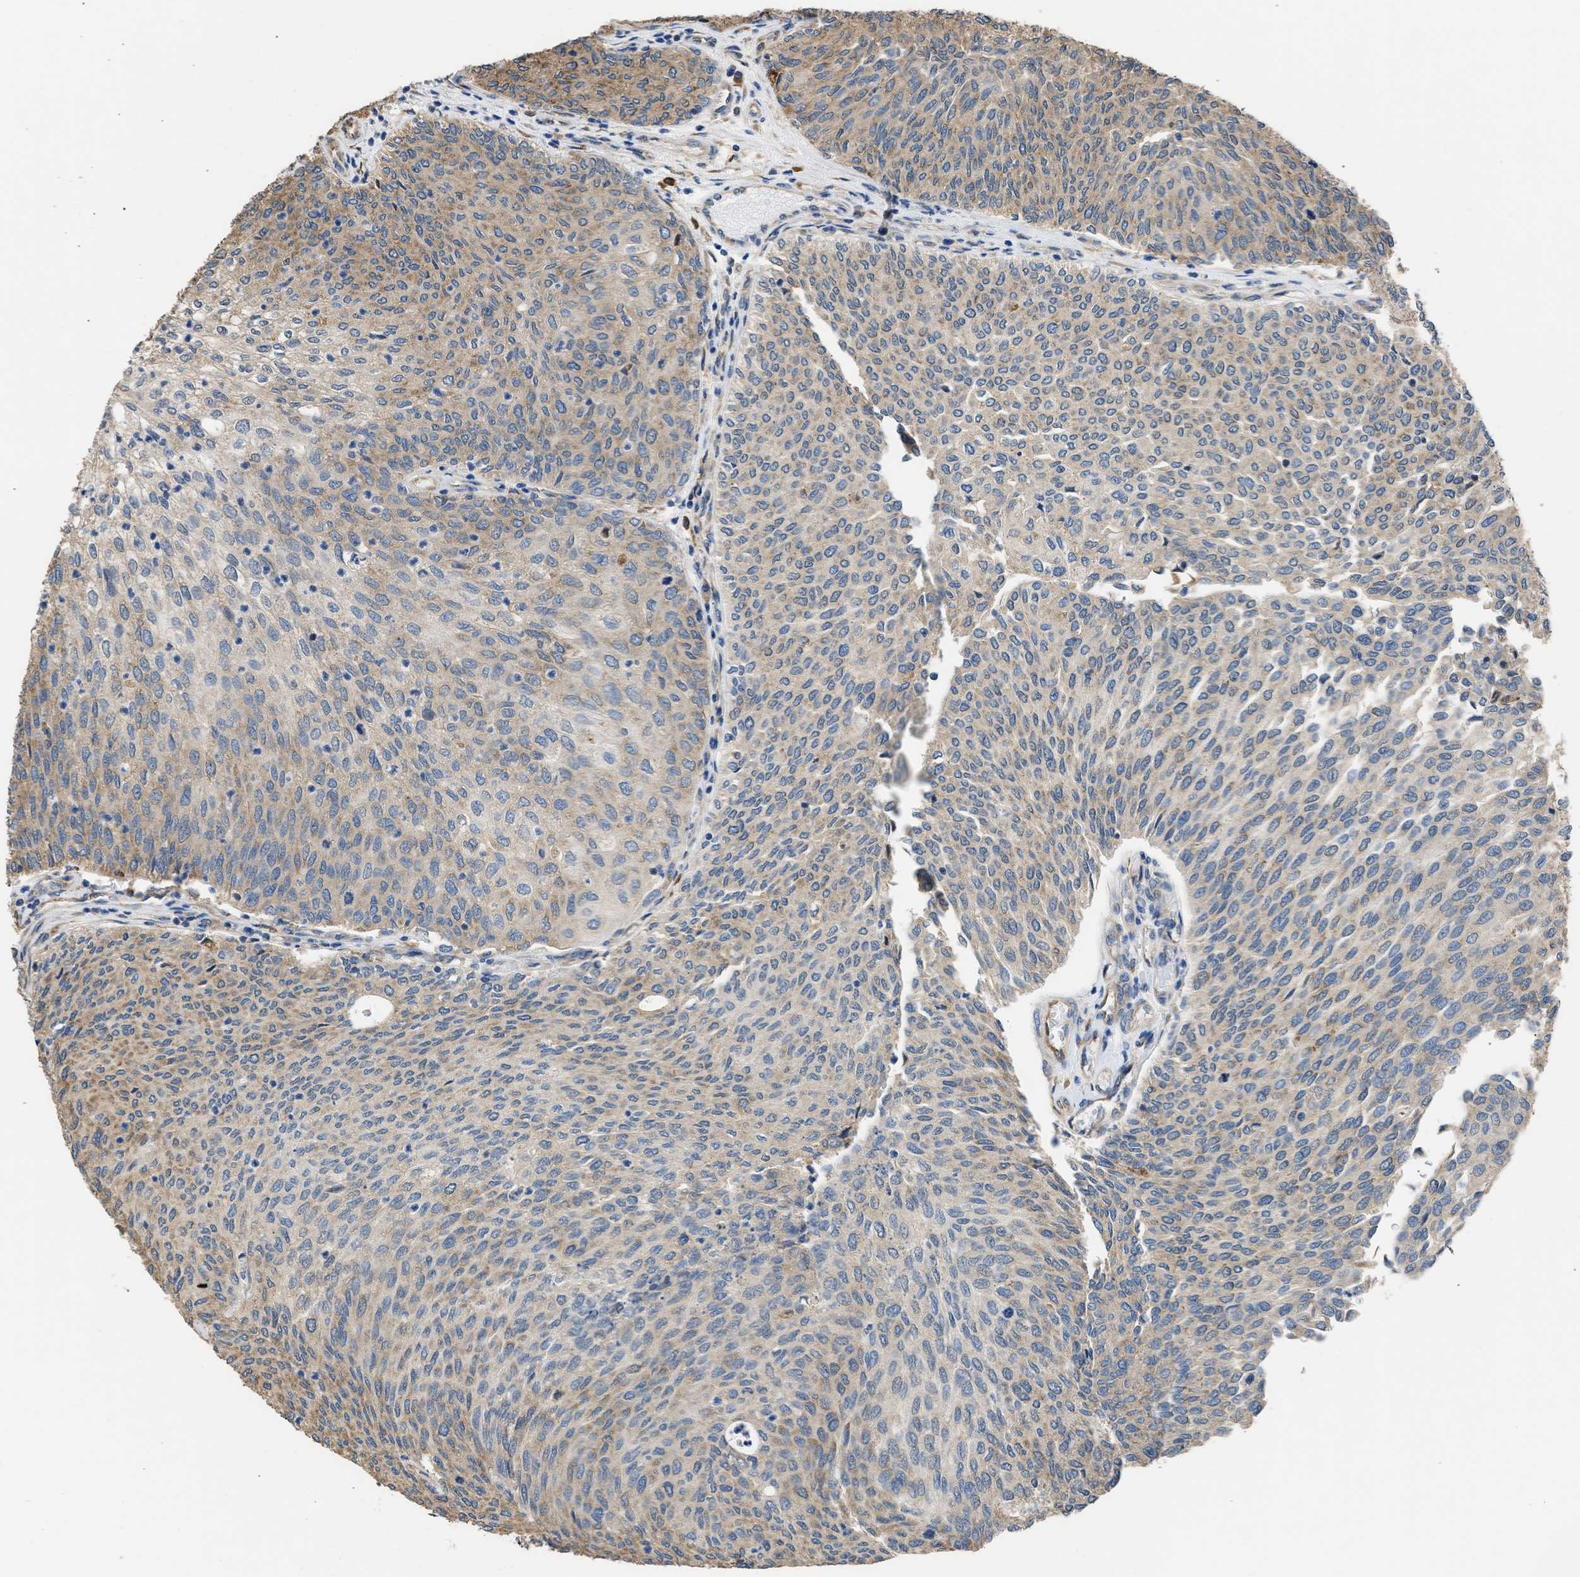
{"staining": {"intensity": "weak", "quantity": ">75%", "location": "cytoplasmic/membranous"}, "tissue": "urothelial cancer", "cell_type": "Tumor cells", "image_type": "cancer", "snomed": [{"axis": "morphology", "description": "Urothelial carcinoma, Low grade"}, {"axis": "topography", "description": "Urinary bladder"}], "caption": "Low-grade urothelial carcinoma stained for a protein (brown) shows weak cytoplasmic/membranous positive positivity in approximately >75% of tumor cells.", "gene": "SLC36A4", "patient": {"sex": "female", "age": 79}}